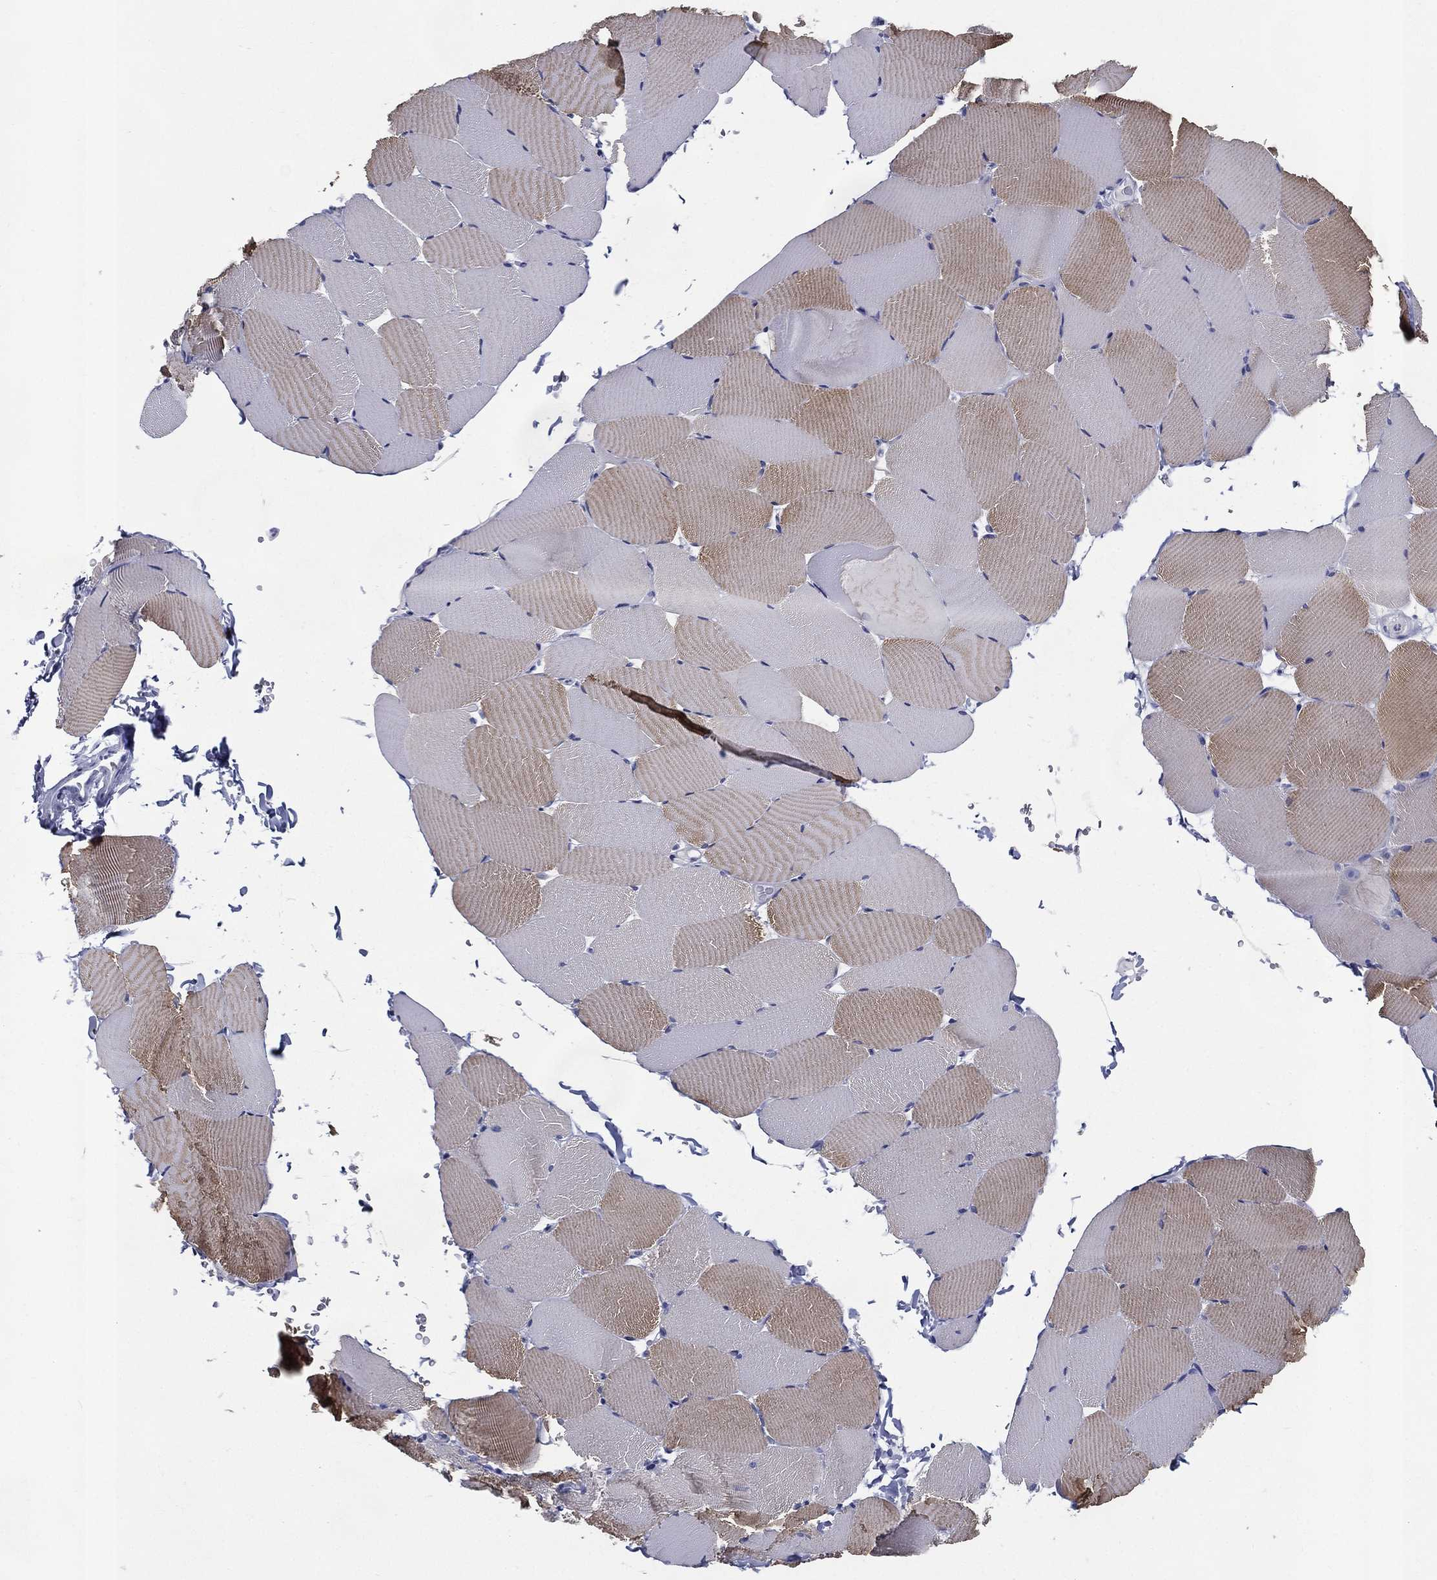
{"staining": {"intensity": "moderate", "quantity": "<25%", "location": "cytoplasmic/membranous"}, "tissue": "skeletal muscle", "cell_type": "Myocytes", "image_type": "normal", "snomed": [{"axis": "morphology", "description": "Normal tissue, NOS"}, {"axis": "topography", "description": "Skeletal muscle"}], "caption": "This is an image of immunohistochemistry staining of unremarkable skeletal muscle, which shows moderate staining in the cytoplasmic/membranous of myocytes.", "gene": "KIF2C", "patient": {"sex": "female", "age": 37}}